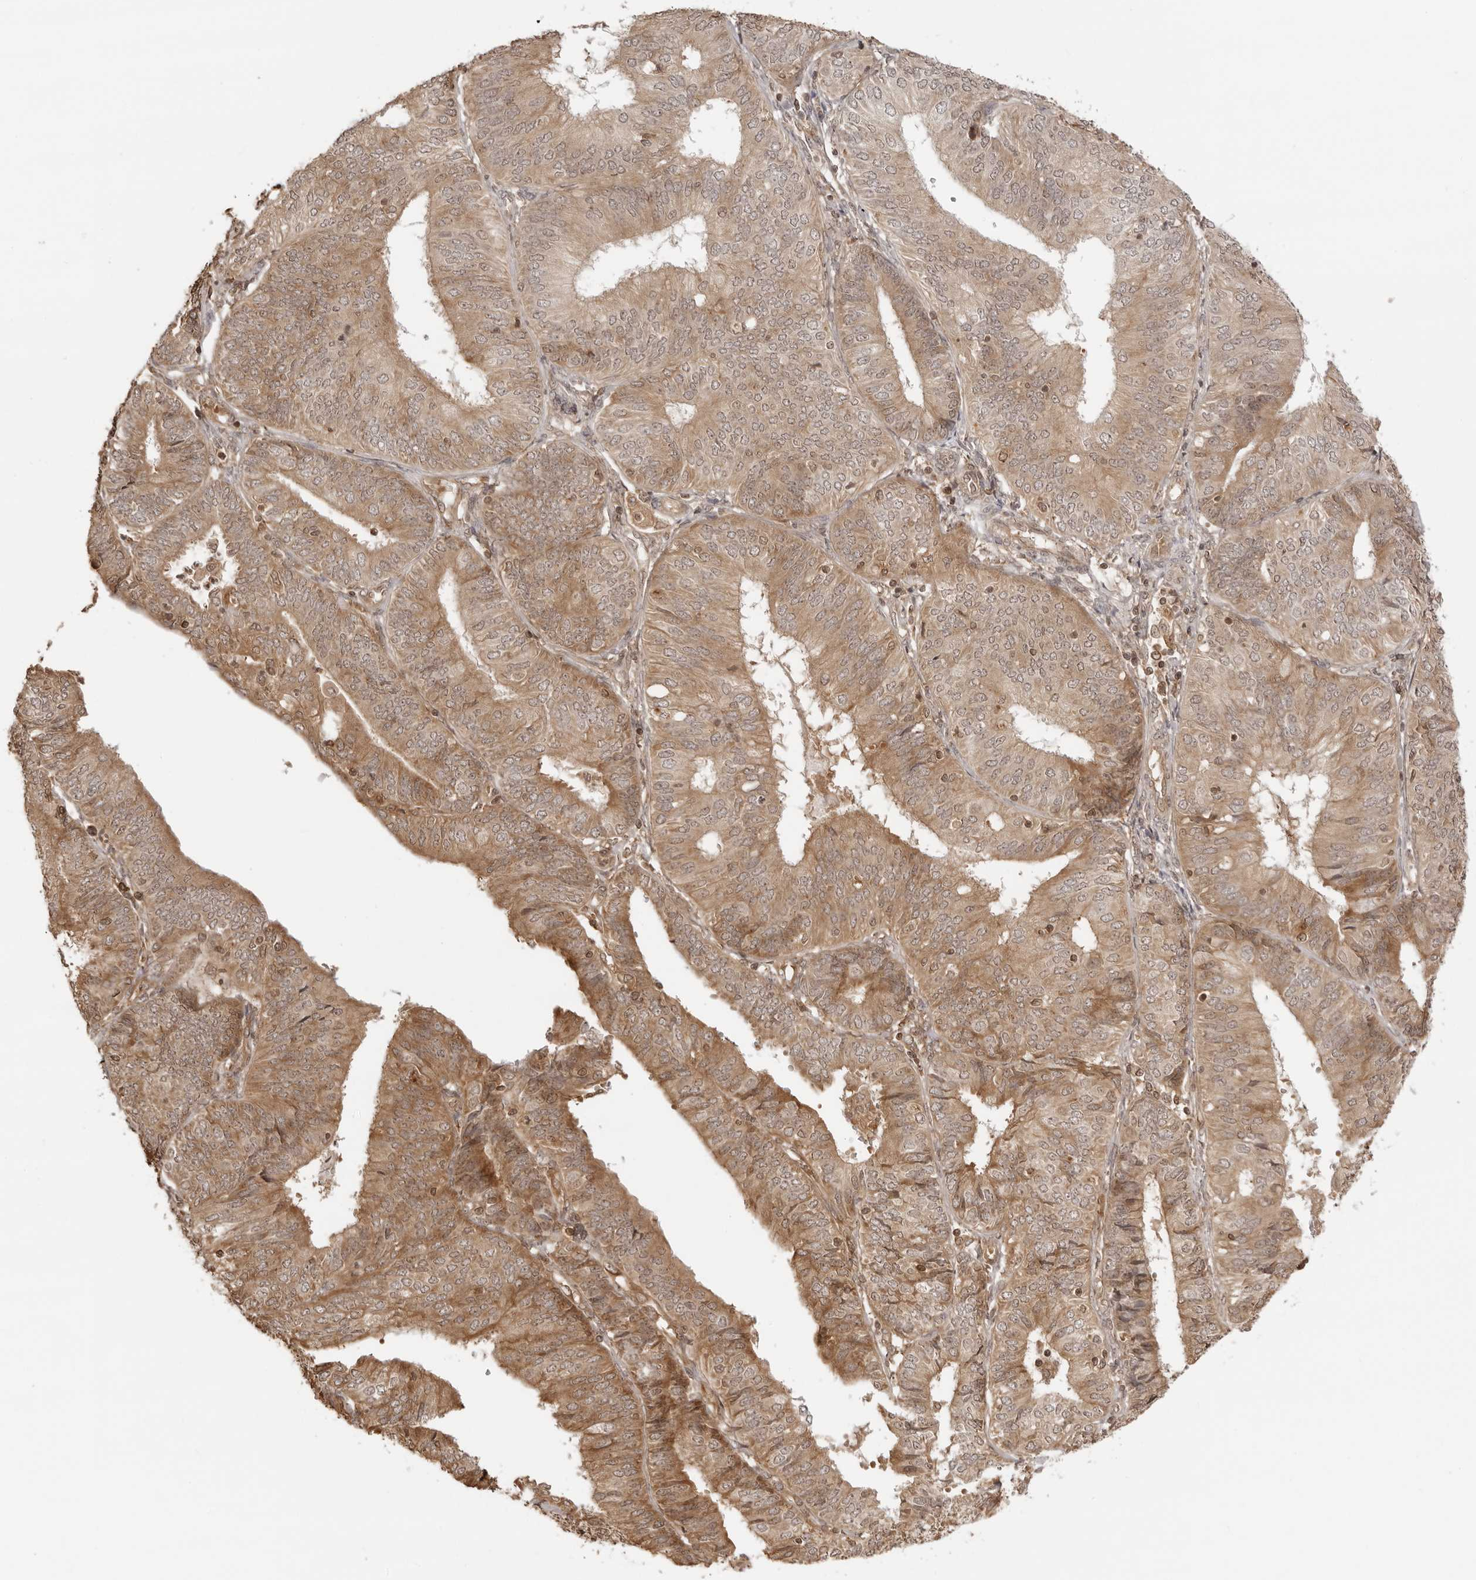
{"staining": {"intensity": "moderate", "quantity": "25%-75%", "location": "cytoplasmic/membranous"}, "tissue": "endometrial cancer", "cell_type": "Tumor cells", "image_type": "cancer", "snomed": [{"axis": "morphology", "description": "Adenocarcinoma, NOS"}, {"axis": "topography", "description": "Endometrium"}], "caption": "Protein analysis of endometrial cancer tissue reveals moderate cytoplasmic/membranous staining in about 25%-75% of tumor cells.", "gene": "IKBKE", "patient": {"sex": "female", "age": 58}}